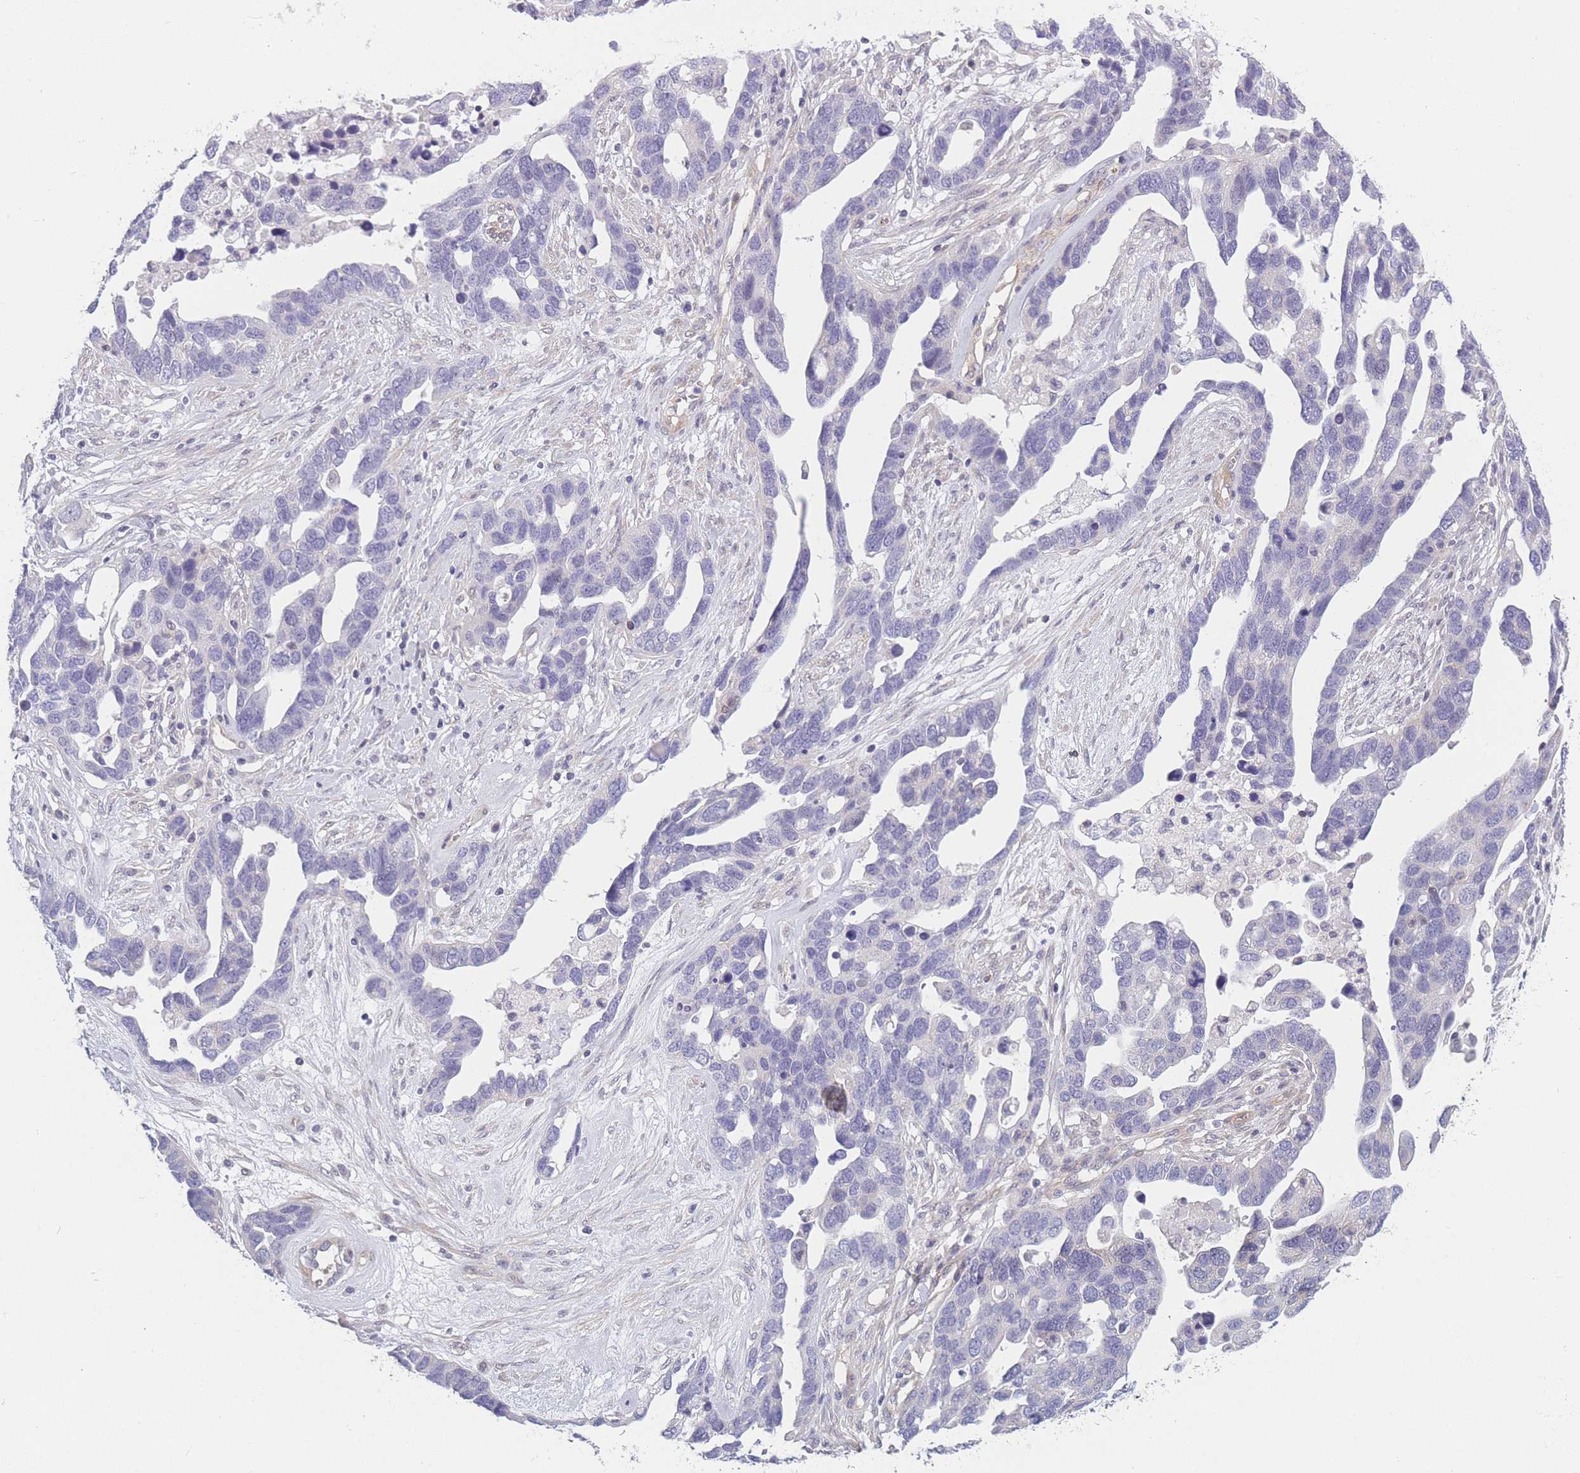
{"staining": {"intensity": "negative", "quantity": "none", "location": "none"}, "tissue": "ovarian cancer", "cell_type": "Tumor cells", "image_type": "cancer", "snomed": [{"axis": "morphology", "description": "Cystadenocarcinoma, serous, NOS"}, {"axis": "topography", "description": "Ovary"}], "caption": "The micrograph demonstrates no significant staining in tumor cells of ovarian cancer. (Immunohistochemistry, brightfield microscopy, high magnification).", "gene": "SLC7A6", "patient": {"sex": "female", "age": 54}}